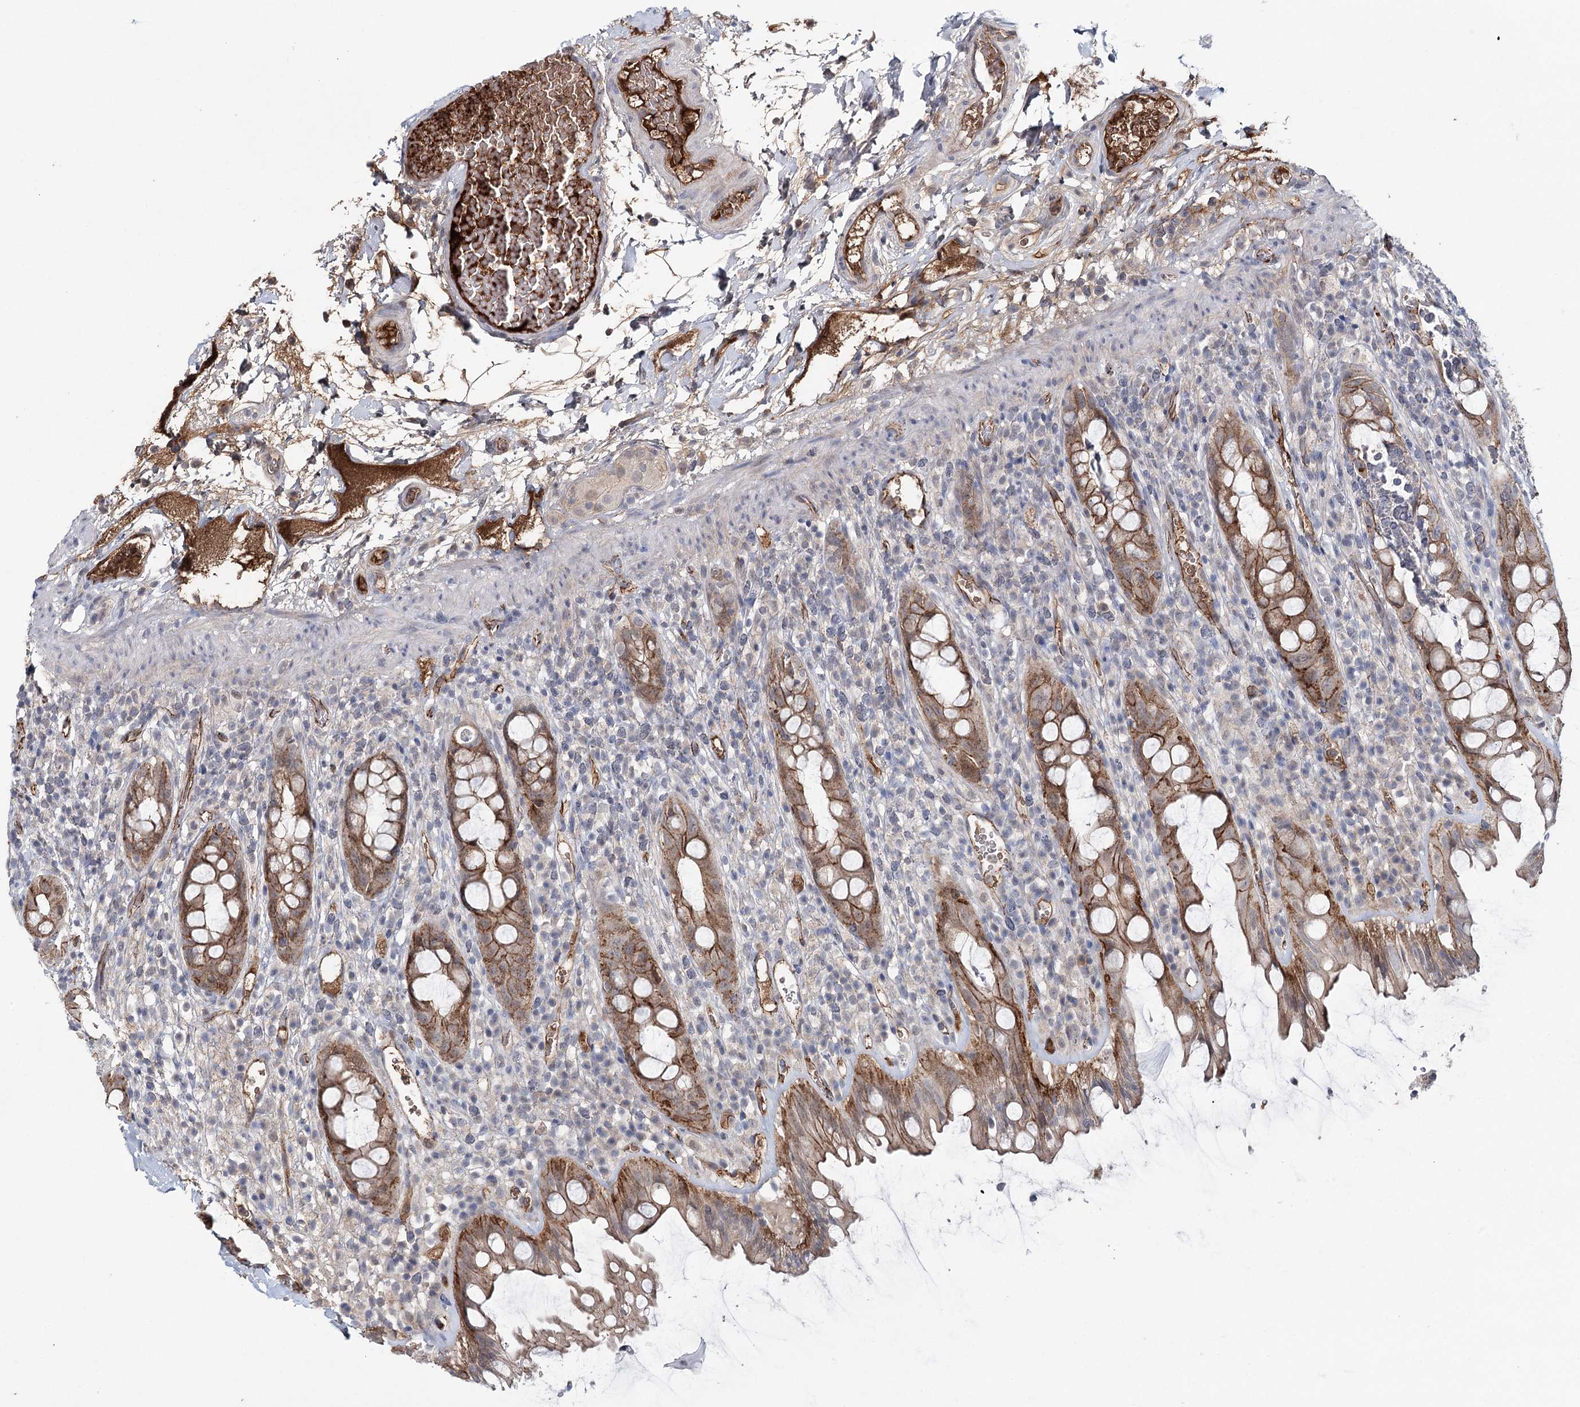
{"staining": {"intensity": "moderate", "quantity": ">75%", "location": "cytoplasmic/membranous"}, "tissue": "rectum", "cell_type": "Glandular cells", "image_type": "normal", "snomed": [{"axis": "morphology", "description": "Normal tissue, NOS"}, {"axis": "topography", "description": "Rectum"}], "caption": "IHC photomicrograph of benign rectum stained for a protein (brown), which reveals medium levels of moderate cytoplasmic/membranous staining in about >75% of glandular cells.", "gene": "PKP4", "patient": {"sex": "female", "age": 57}}